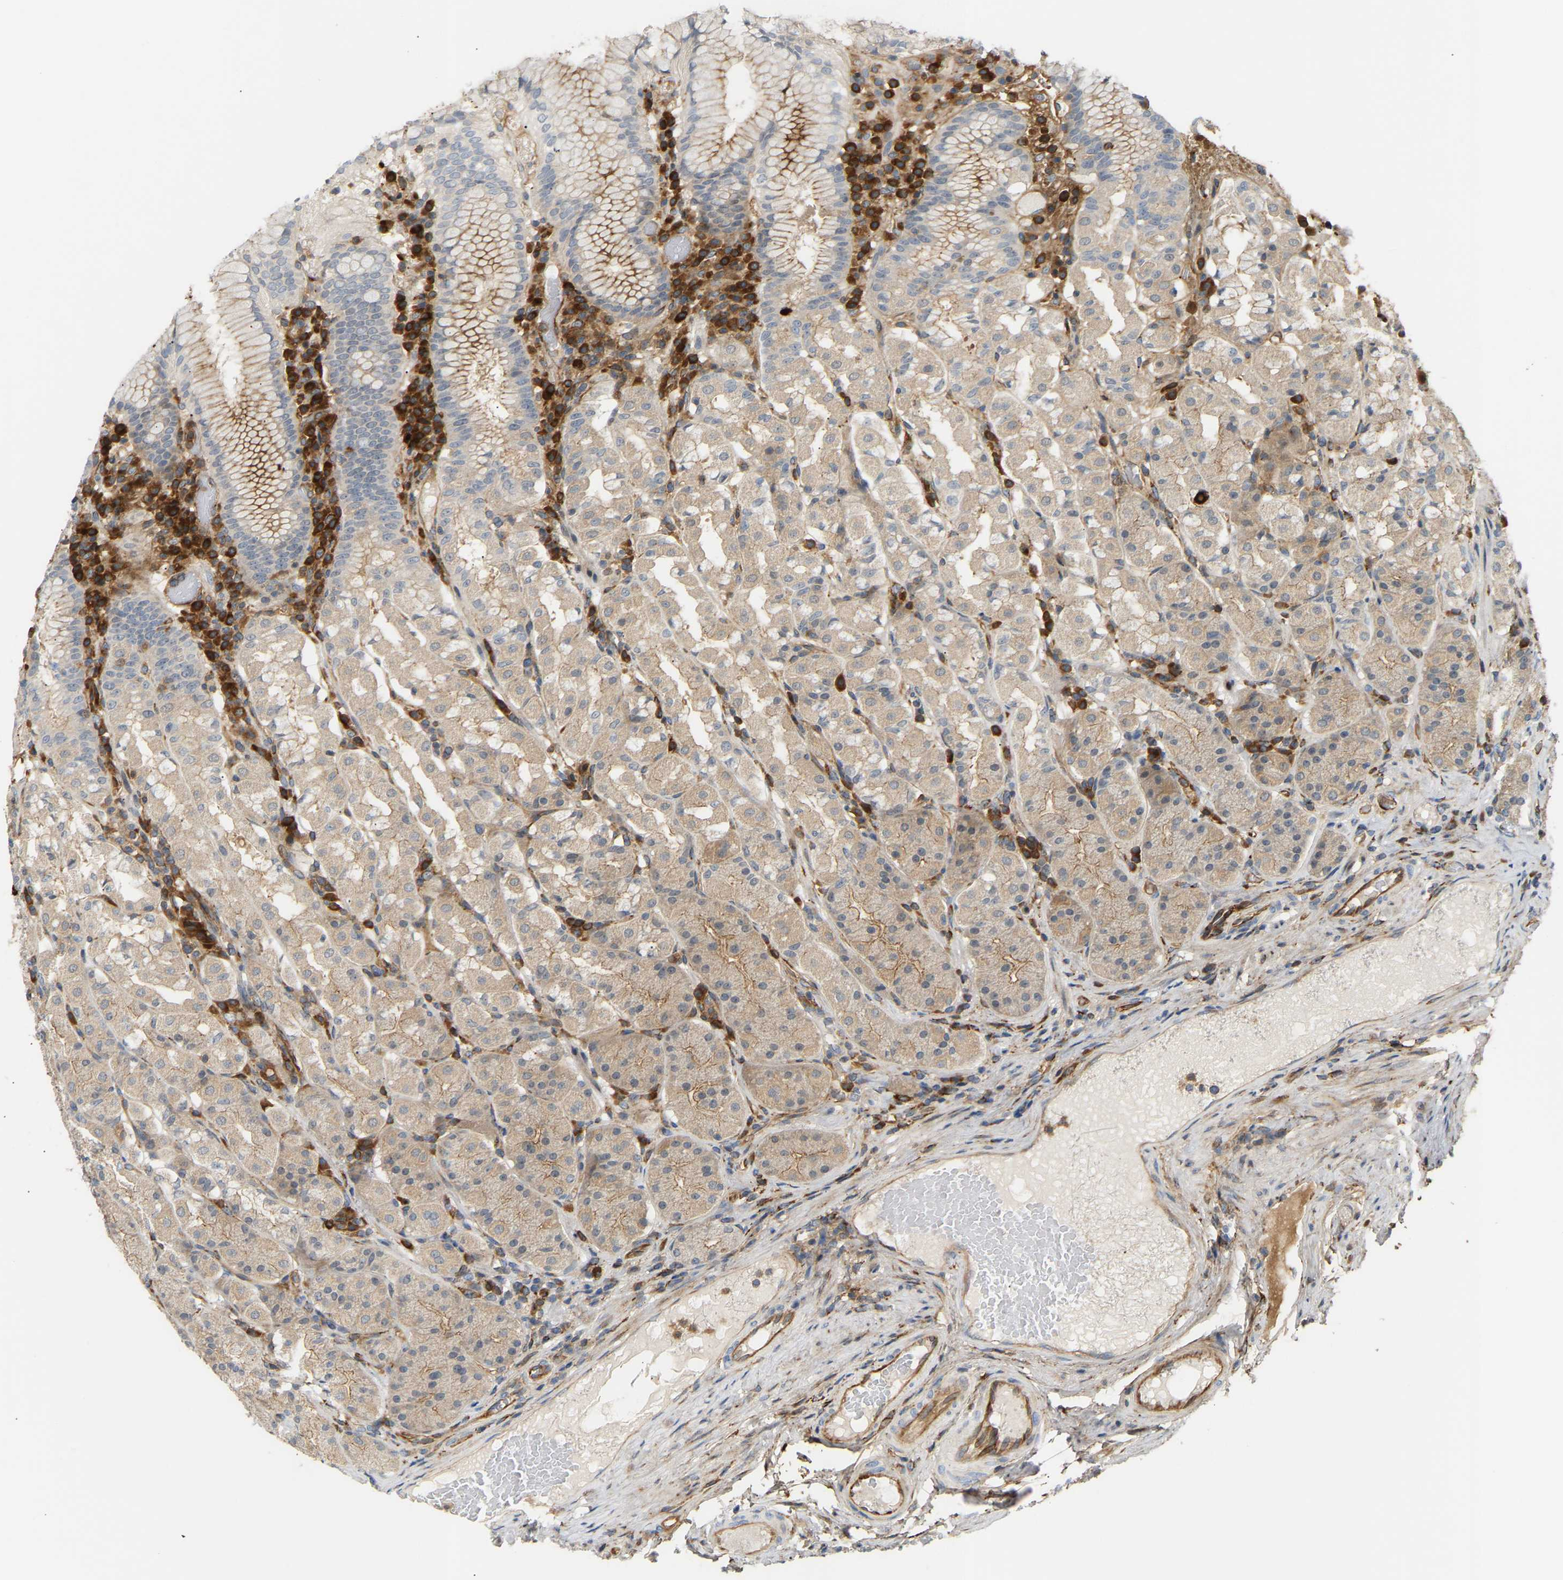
{"staining": {"intensity": "weak", "quantity": ">75%", "location": "cytoplasmic/membranous"}, "tissue": "stomach", "cell_type": "Glandular cells", "image_type": "normal", "snomed": [{"axis": "morphology", "description": "Normal tissue, NOS"}, {"axis": "topography", "description": "Stomach"}, {"axis": "topography", "description": "Stomach, lower"}], "caption": "A brown stain highlights weak cytoplasmic/membranous staining of a protein in glandular cells of unremarkable human stomach.", "gene": "PLCG2", "patient": {"sex": "female", "age": 56}}